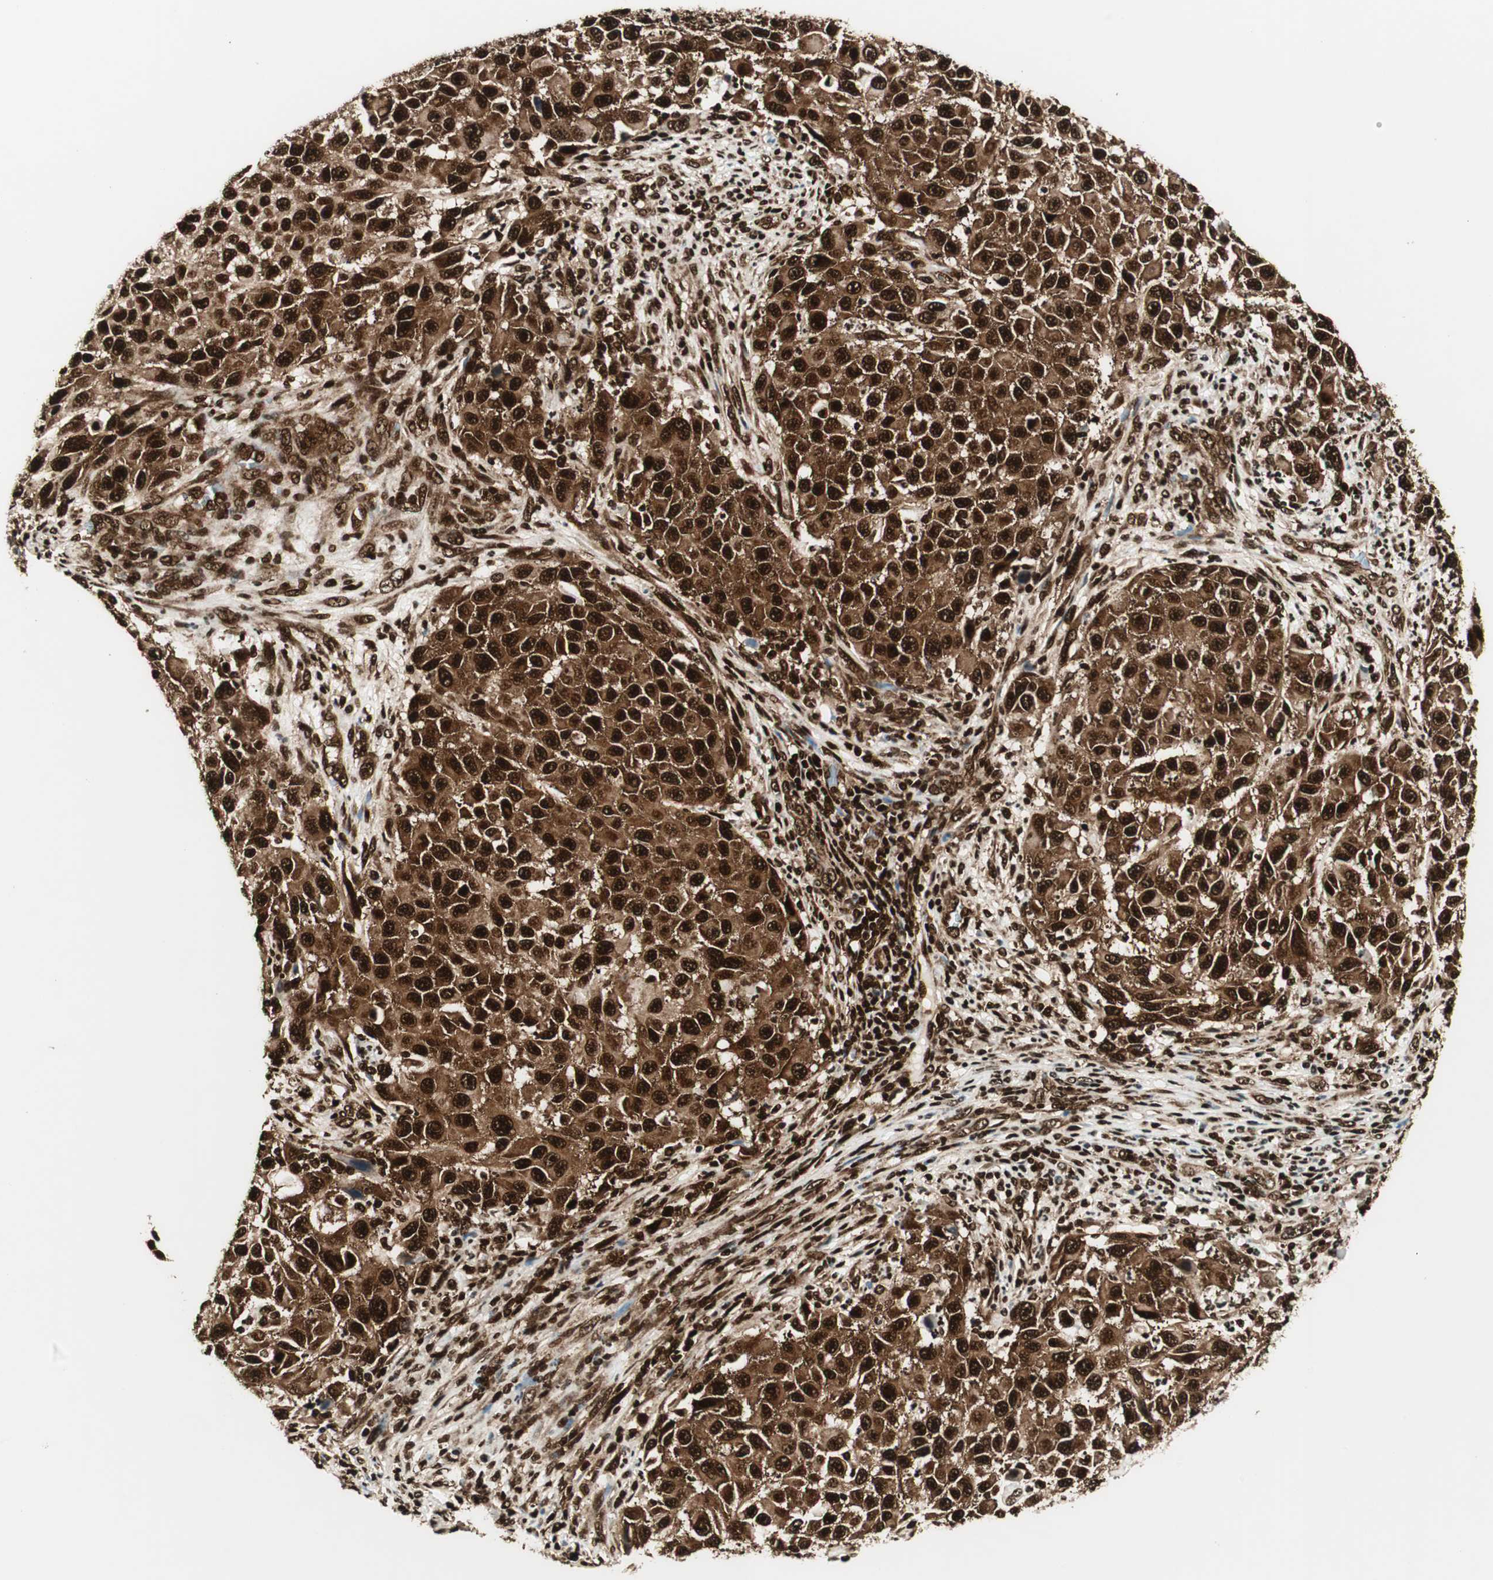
{"staining": {"intensity": "strong", "quantity": ">75%", "location": "cytoplasmic/membranous,nuclear"}, "tissue": "melanoma", "cell_type": "Tumor cells", "image_type": "cancer", "snomed": [{"axis": "morphology", "description": "Malignant melanoma, Metastatic site"}, {"axis": "topography", "description": "Lymph node"}], "caption": "IHC image of neoplastic tissue: malignant melanoma (metastatic site) stained using immunohistochemistry displays high levels of strong protein expression localized specifically in the cytoplasmic/membranous and nuclear of tumor cells, appearing as a cytoplasmic/membranous and nuclear brown color.", "gene": "EWSR1", "patient": {"sex": "male", "age": 61}}